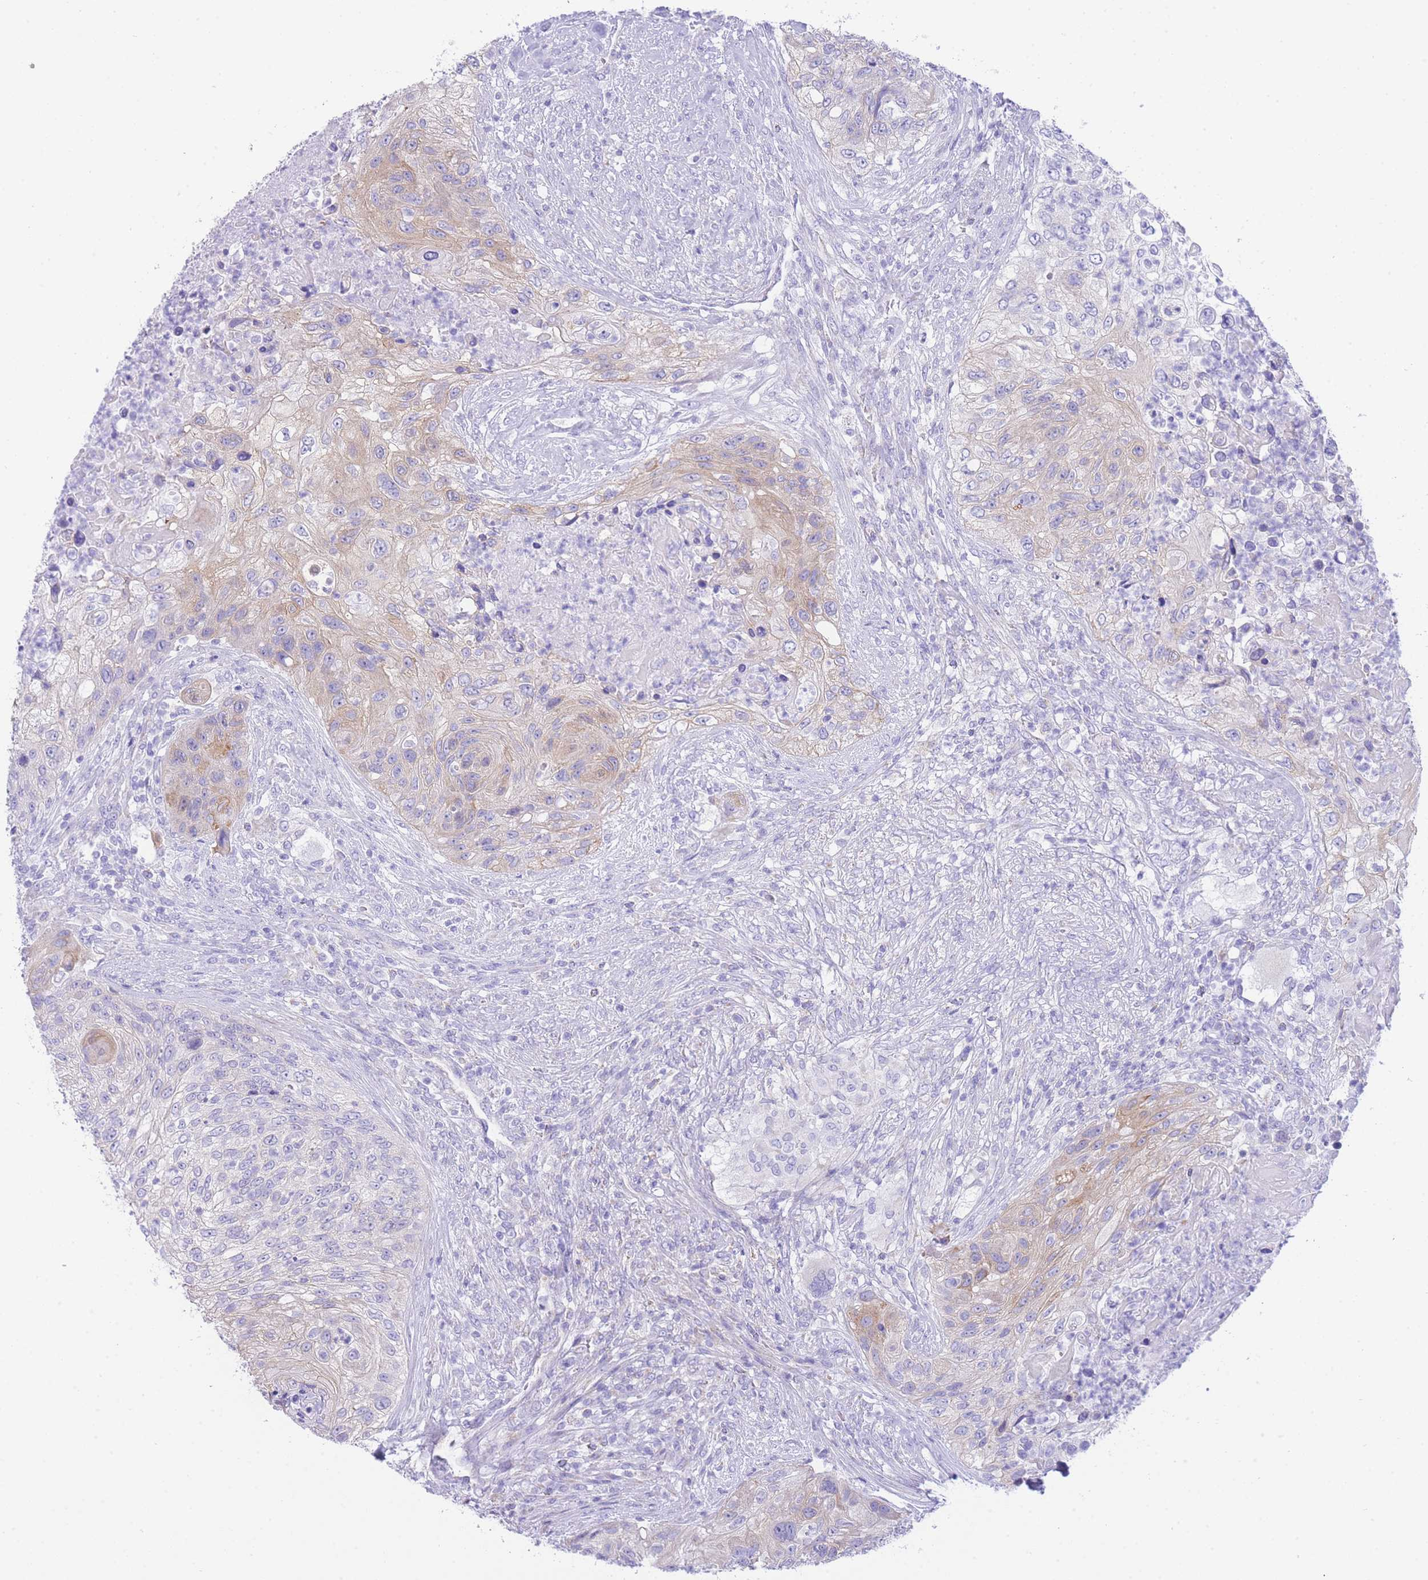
{"staining": {"intensity": "weak", "quantity": "25%-75%", "location": "cytoplasmic/membranous"}, "tissue": "urothelial cancer", "cell_type": "Tumor cells", "image_type": "cancer", "snomed": [{"axis": "morphology", "description": "Urothelial carcinoma, High grade"}, {"axis": "topography", "description": "Urinary bladder"}], "caption": "Immunohistochemical staining of urothelial cancer displays weak cytoplasmic/membranous protein positivity in about 25%-75% of tumor cells. (Stains: DAB in brown, nuclei in blue, Microscopy: brightfield microscopy at high magnification).", "gene": "ACSM4", "patient": {"sex": "female", "age": 60}}